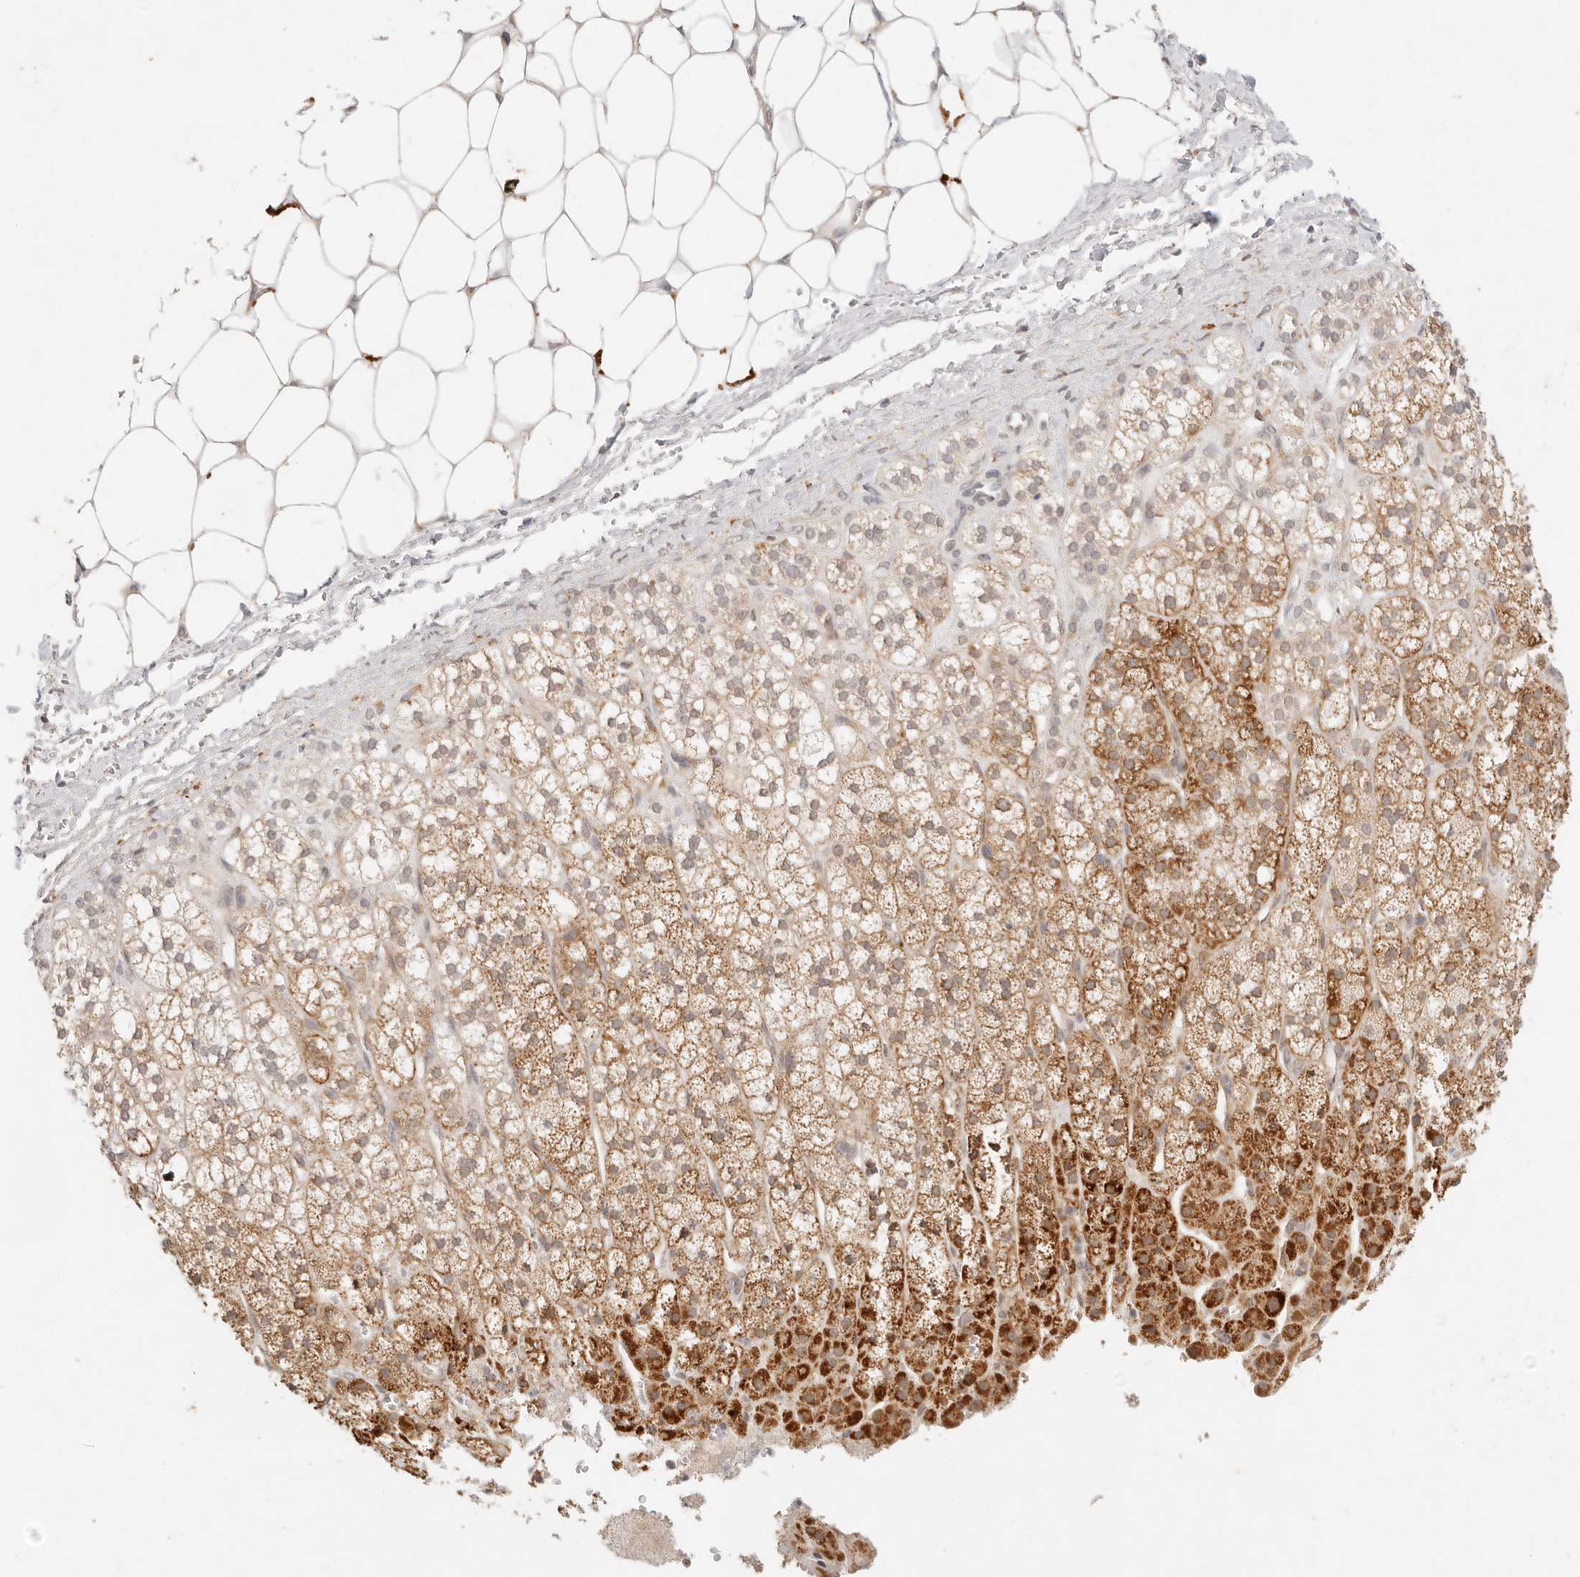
{"staining": {"intensity": "strong", "quantity": "25%-75%", "location": "cytoplasmic/membranous"}, "tissue": "adrenal gland", "cell_type": "Glandular cells", "image_type": "normal", "snomed": [{"axis": "morphology", "description": "Normal tissue, NOS"}, {"axis": "topography", "description": "Adrenal gland"}], "caption": "Glandular cells show high levels of strong cytoplasmic/membranous expression in approximately 25%-75% of cells in unremarkable human adrenal gland.", "gene": "GPR156", "patient": {"sex": "male", "age": 56}}